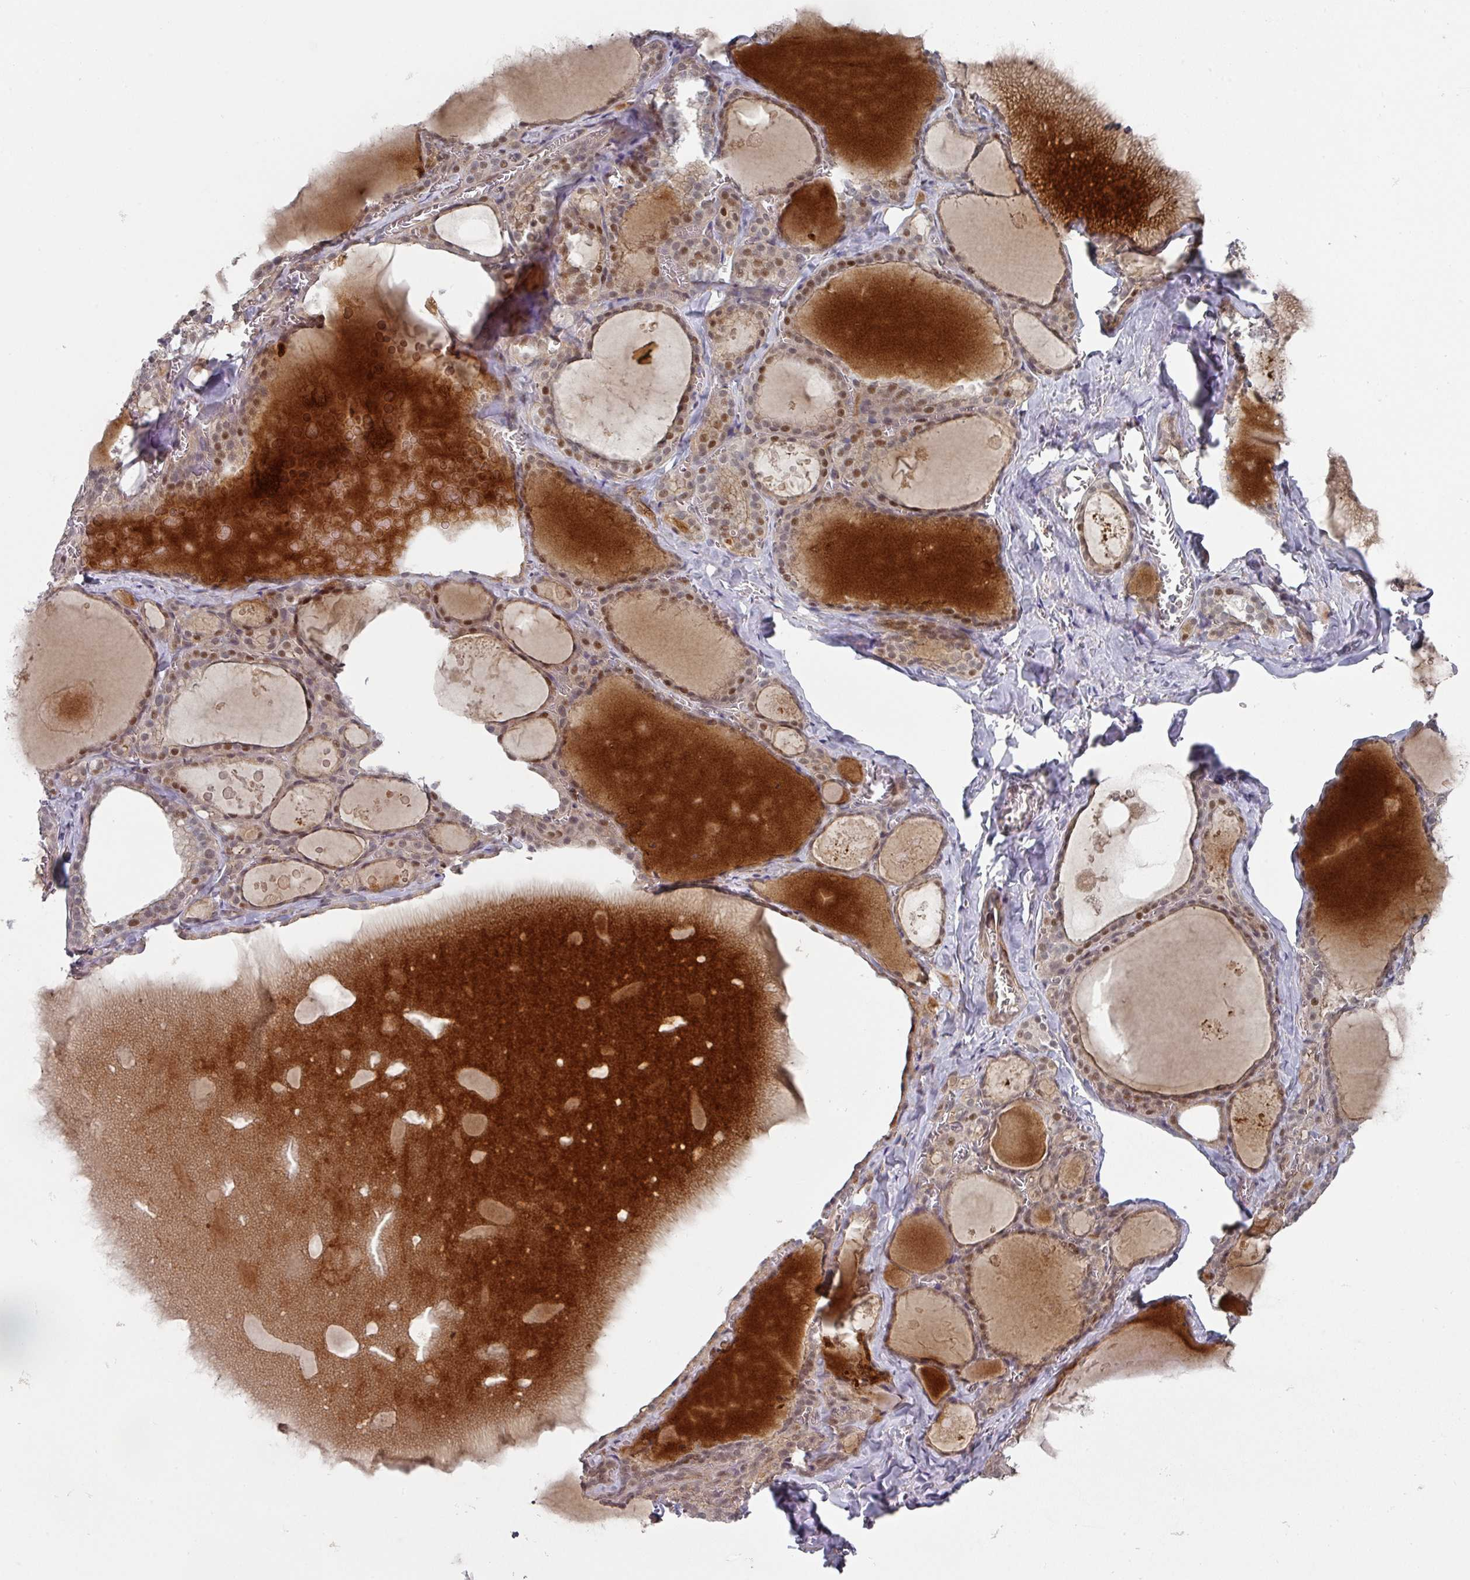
{"staining": {"intensity": "moderate", "quantity": "25%-75%", "location": "cytoplasmic/membranous,nuclear"}, "tissue": "thyroid gland", "cell_type": "Glandular cells", "image_type": "normal", "snomed": [{"axis": "morphology", "description": "Normal tissue, NOS"}, {"axis": "topography", "description": "Thyroid gland"}], "caption": "Thyroid gland stained with IHC shows moderate cytoplasmic/membranous,nuclear staining in about 25%-75% of glandular cells. Nuclei are stained in blue.", "gene": "TMCC1", "patient": {"sex": "male", "age": 56}}